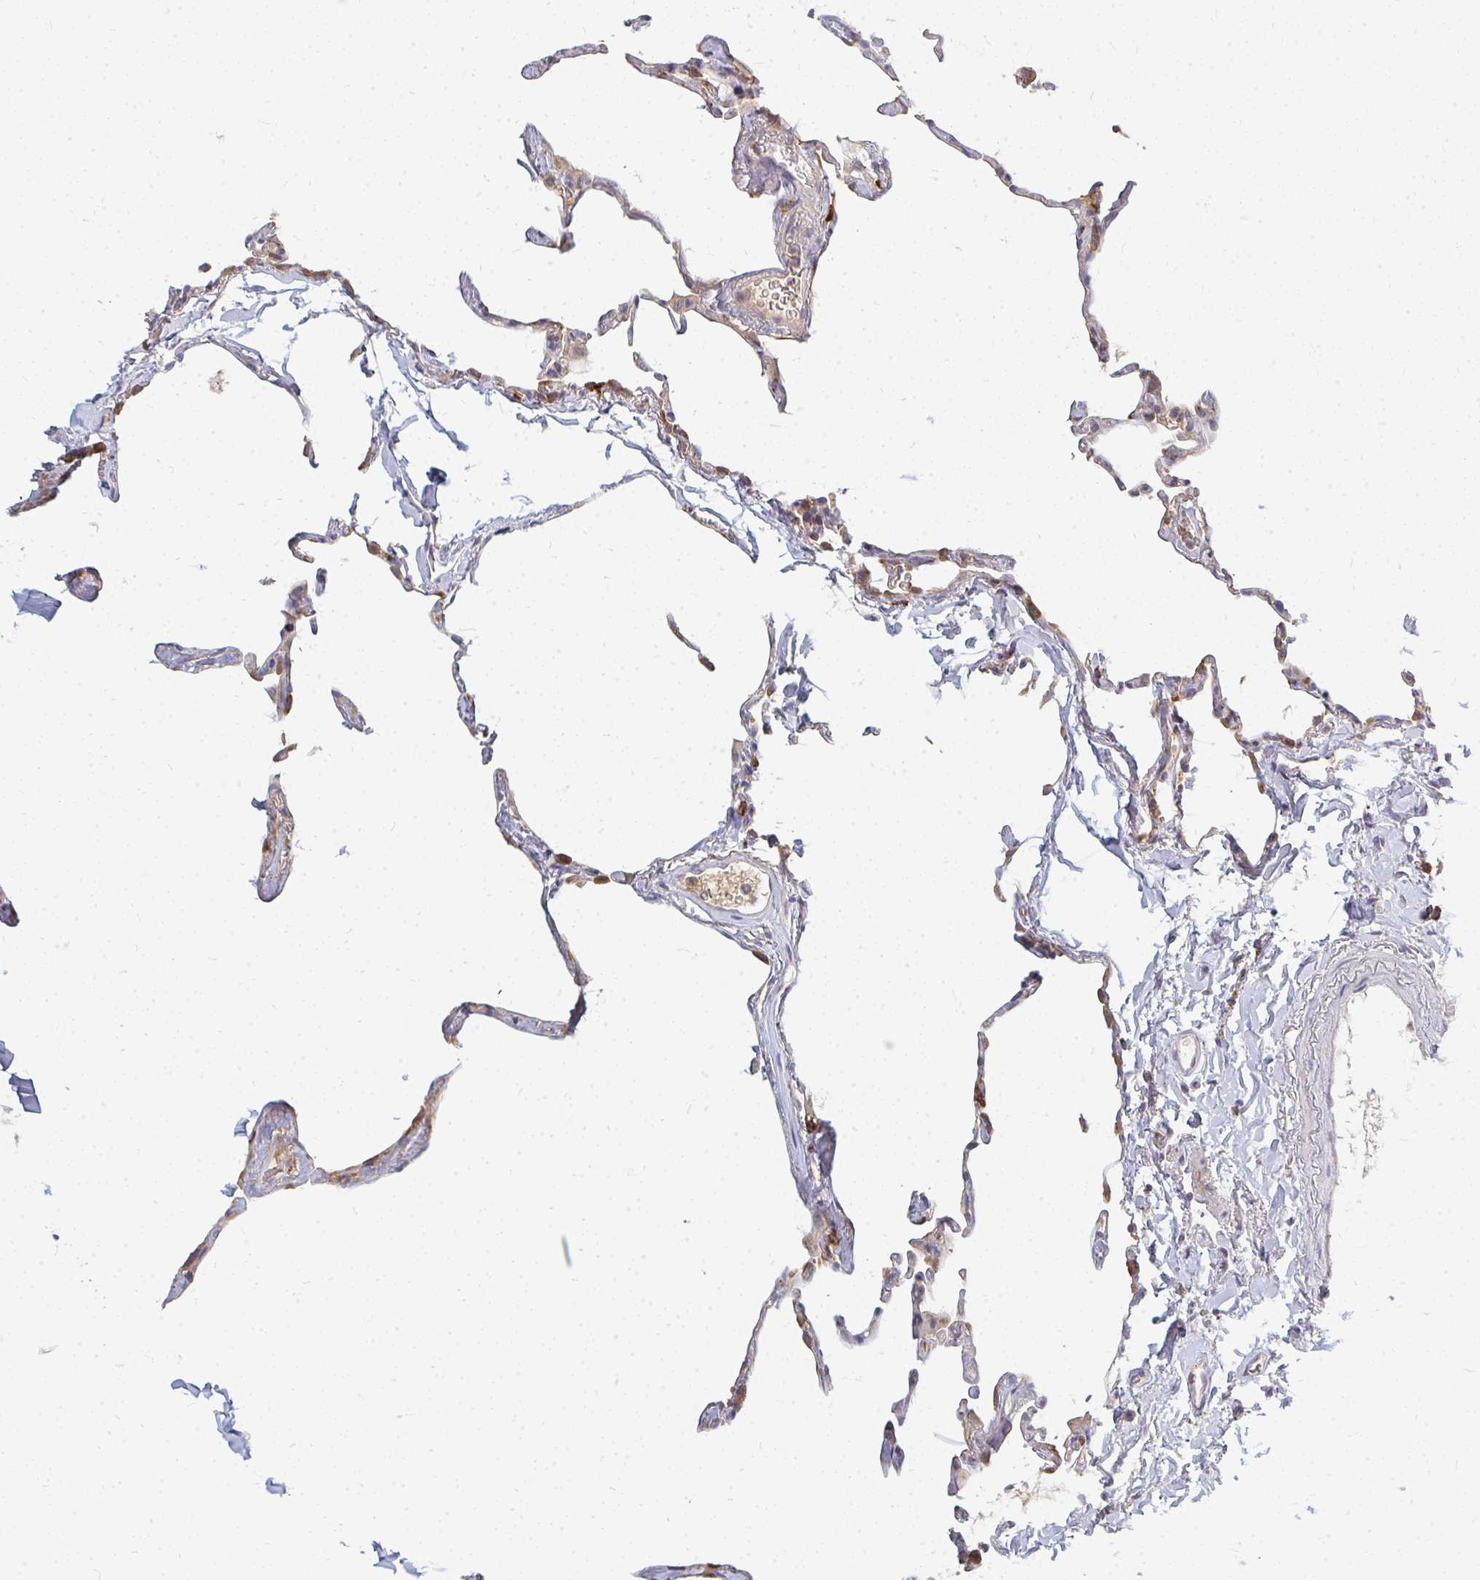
{"staining": {"intensity": "weak", "quantity": "25%-75%", "location": "cytoplasmic/membranous"}, "tissue": "lung", "cell_type": "Alveolar cells", "image_type": "normal", "snomed": [{"axis": "morphology", "description": "Normal tissue, NOS"}, {"axis": "topography", "description": "Lung"}], "caption": "Immunohistochemistry of unremarkable human lung demonstrates low levels of weak cytoplasmic/membranous expression in about 25%-75% of alveolar cells. (Brightfield microscopy of DAB IHC at high magnification).", "gene": "ZNF285", "patient": {"sex": "male", "age": 65}}